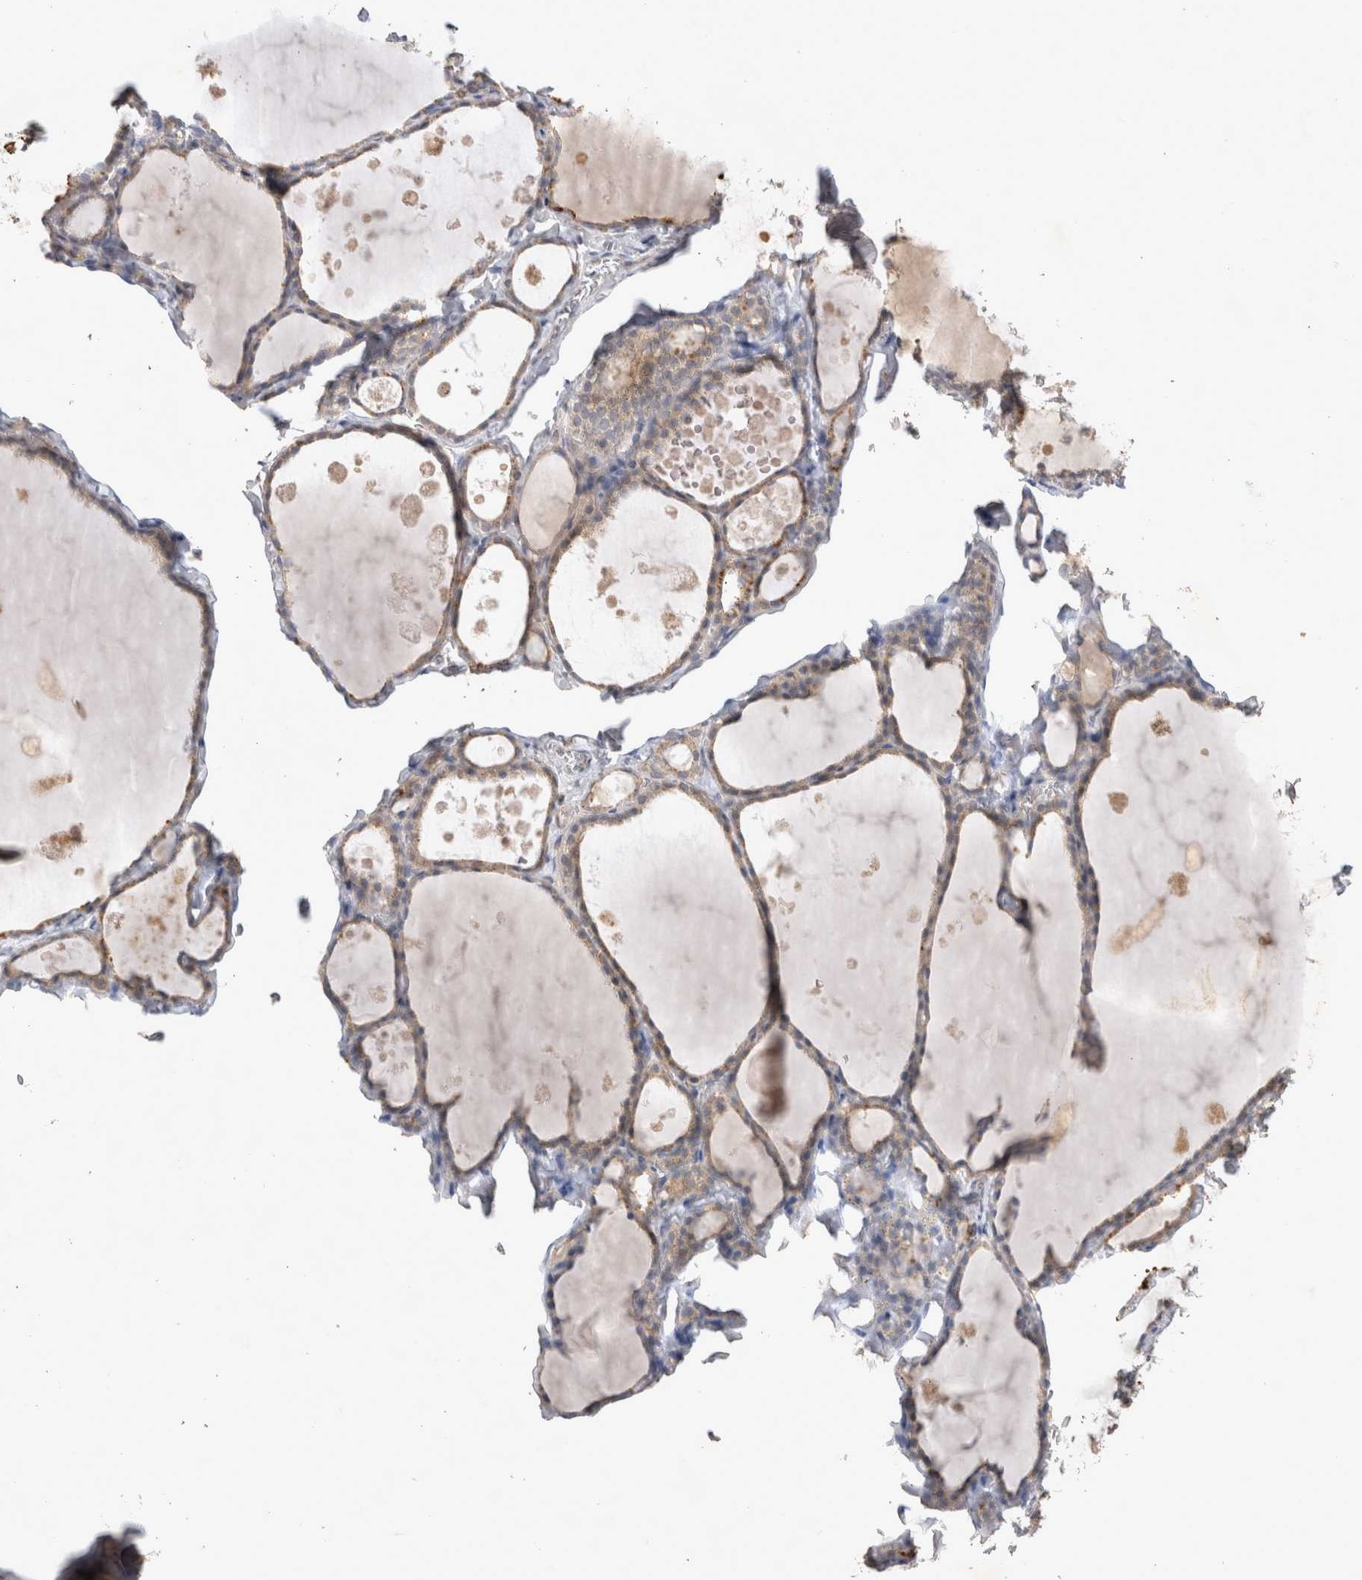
{"staining": {"intensity": "weak", "quantity": ">75%", "location": "cytoplasmic/membranous"}, "tissue": "thyroid gland", "cell_type": "Glandular cells", "image_type": "normal", "snomed": [{"axis": "morphology", "description": "Normal tissue, NOS"}, {"axis": "topography", "description": "Thyroid gland"}], "caption": "Weak cytoplasmic/membranous protein staining is identified in approximately >75% of glandular cells in thyroid gland.", "gene": "SRD5A3", "patient": {"sex": "male", "age": 56}}